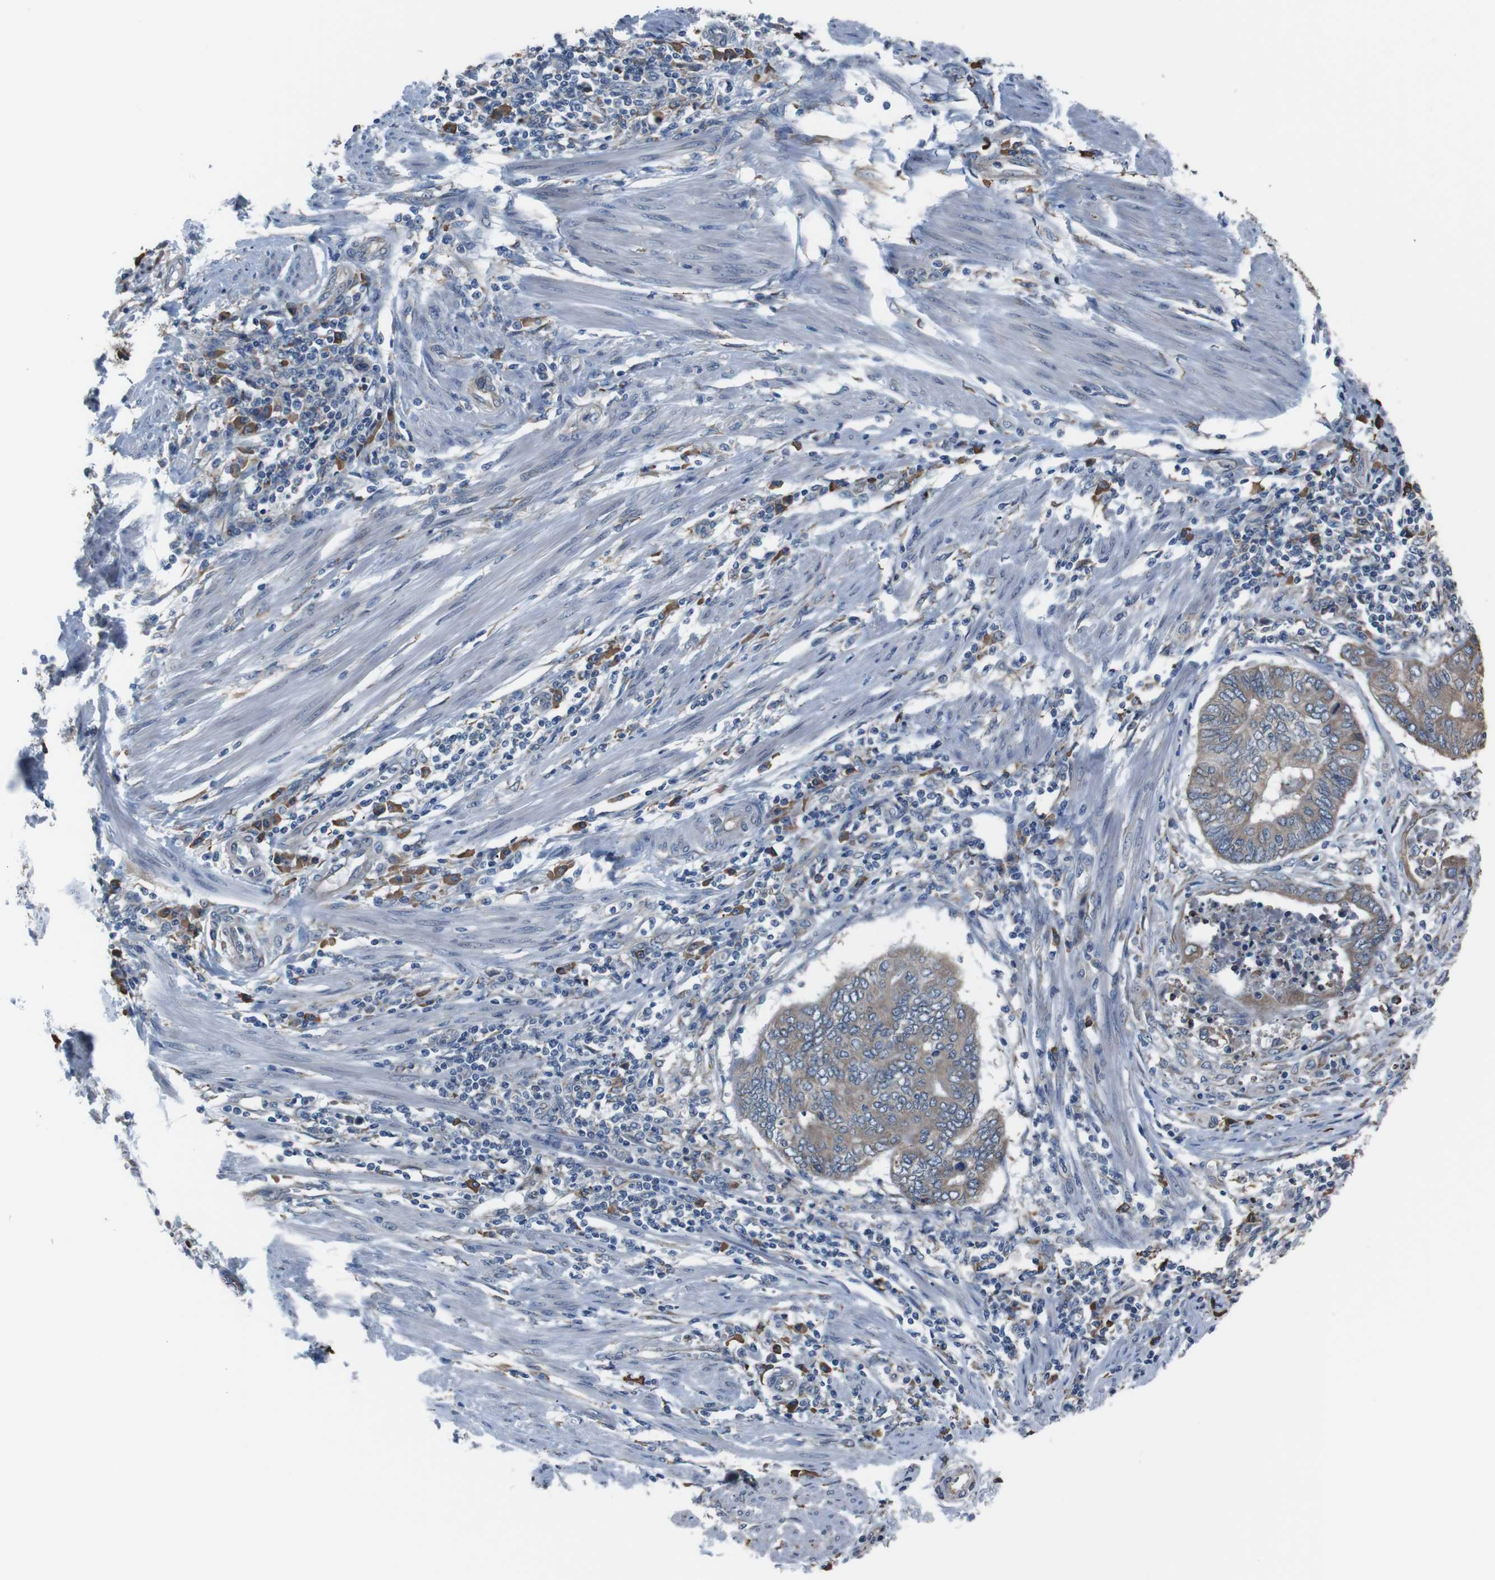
{"staining": {"intensity": "moderate", "quantity": ">75%", "location": "cytoplasmic/membranous"}, "tissue": "endometrial cancer", "cell_type": "Tumor cells", "image_type": "cancer", "snomed": [{"axis": "morphology", "description": "Adenocarcinoma, NOS"}, {"axis": "topography", "description": "Uterus"}, {"axis": "topography", "description": "Endometrium"}], "caption": "DAB immunohistochemical staining of human endometrial cancer (adenocarcinoma) shows moderate cytoplasmic/membranous protein positivity in approximately >75% of tumor cells. The staining is performed using DAB (3,3'-diaminobenzidine) brown chromogen to label protein expression. The nuclei are counter-stained blue using hematoxylin.", "gene": "SIGMAR1", "patient": {"sex": "female", "age": 70}}